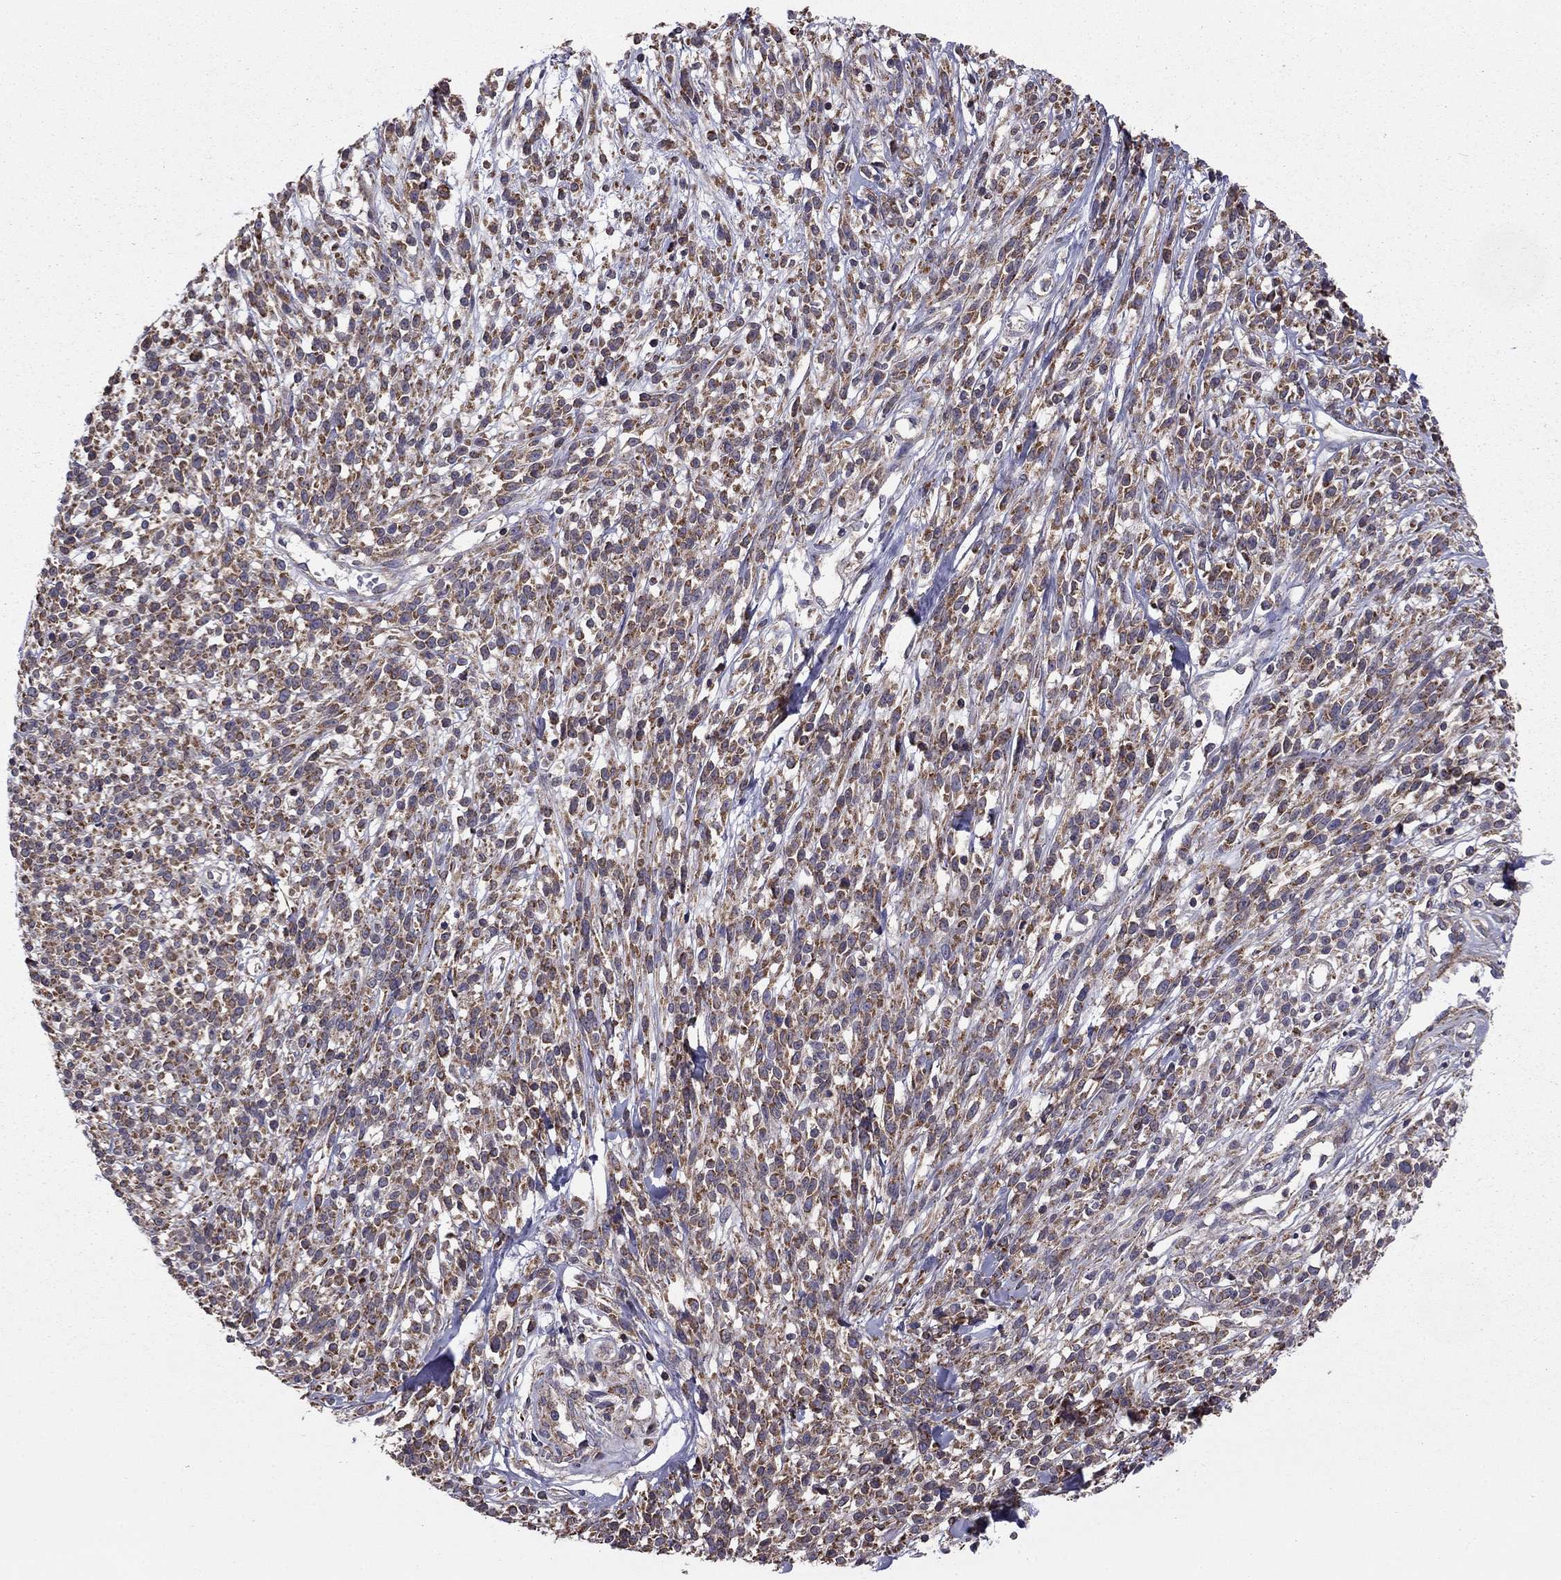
{"staining": {"intensity": "moderate", "quantity": "25%-75%", "location": "cytoplasmic/membranous"}, "tissue": "melanoma", "cell_type": "Tumor cells", "image_type": "cancer", "snomed": [{"axis": "morphology", "description": "Malignant melanoma, NOS"}, {"axis": "topography", "description": "Skin"}, {"axis": "topography", "description": "Skin of trunk"}], "caption": "Immunohistochemistry (DAB (3,3'-diaminobenzidine)) staining of malignant melanoma demonstrates moderate cytoplasmic/membranous protein expression in about 25%-75% of tumor cells.", "gene": "ALG6", "patient": {"sex": "male", "age": 74}}